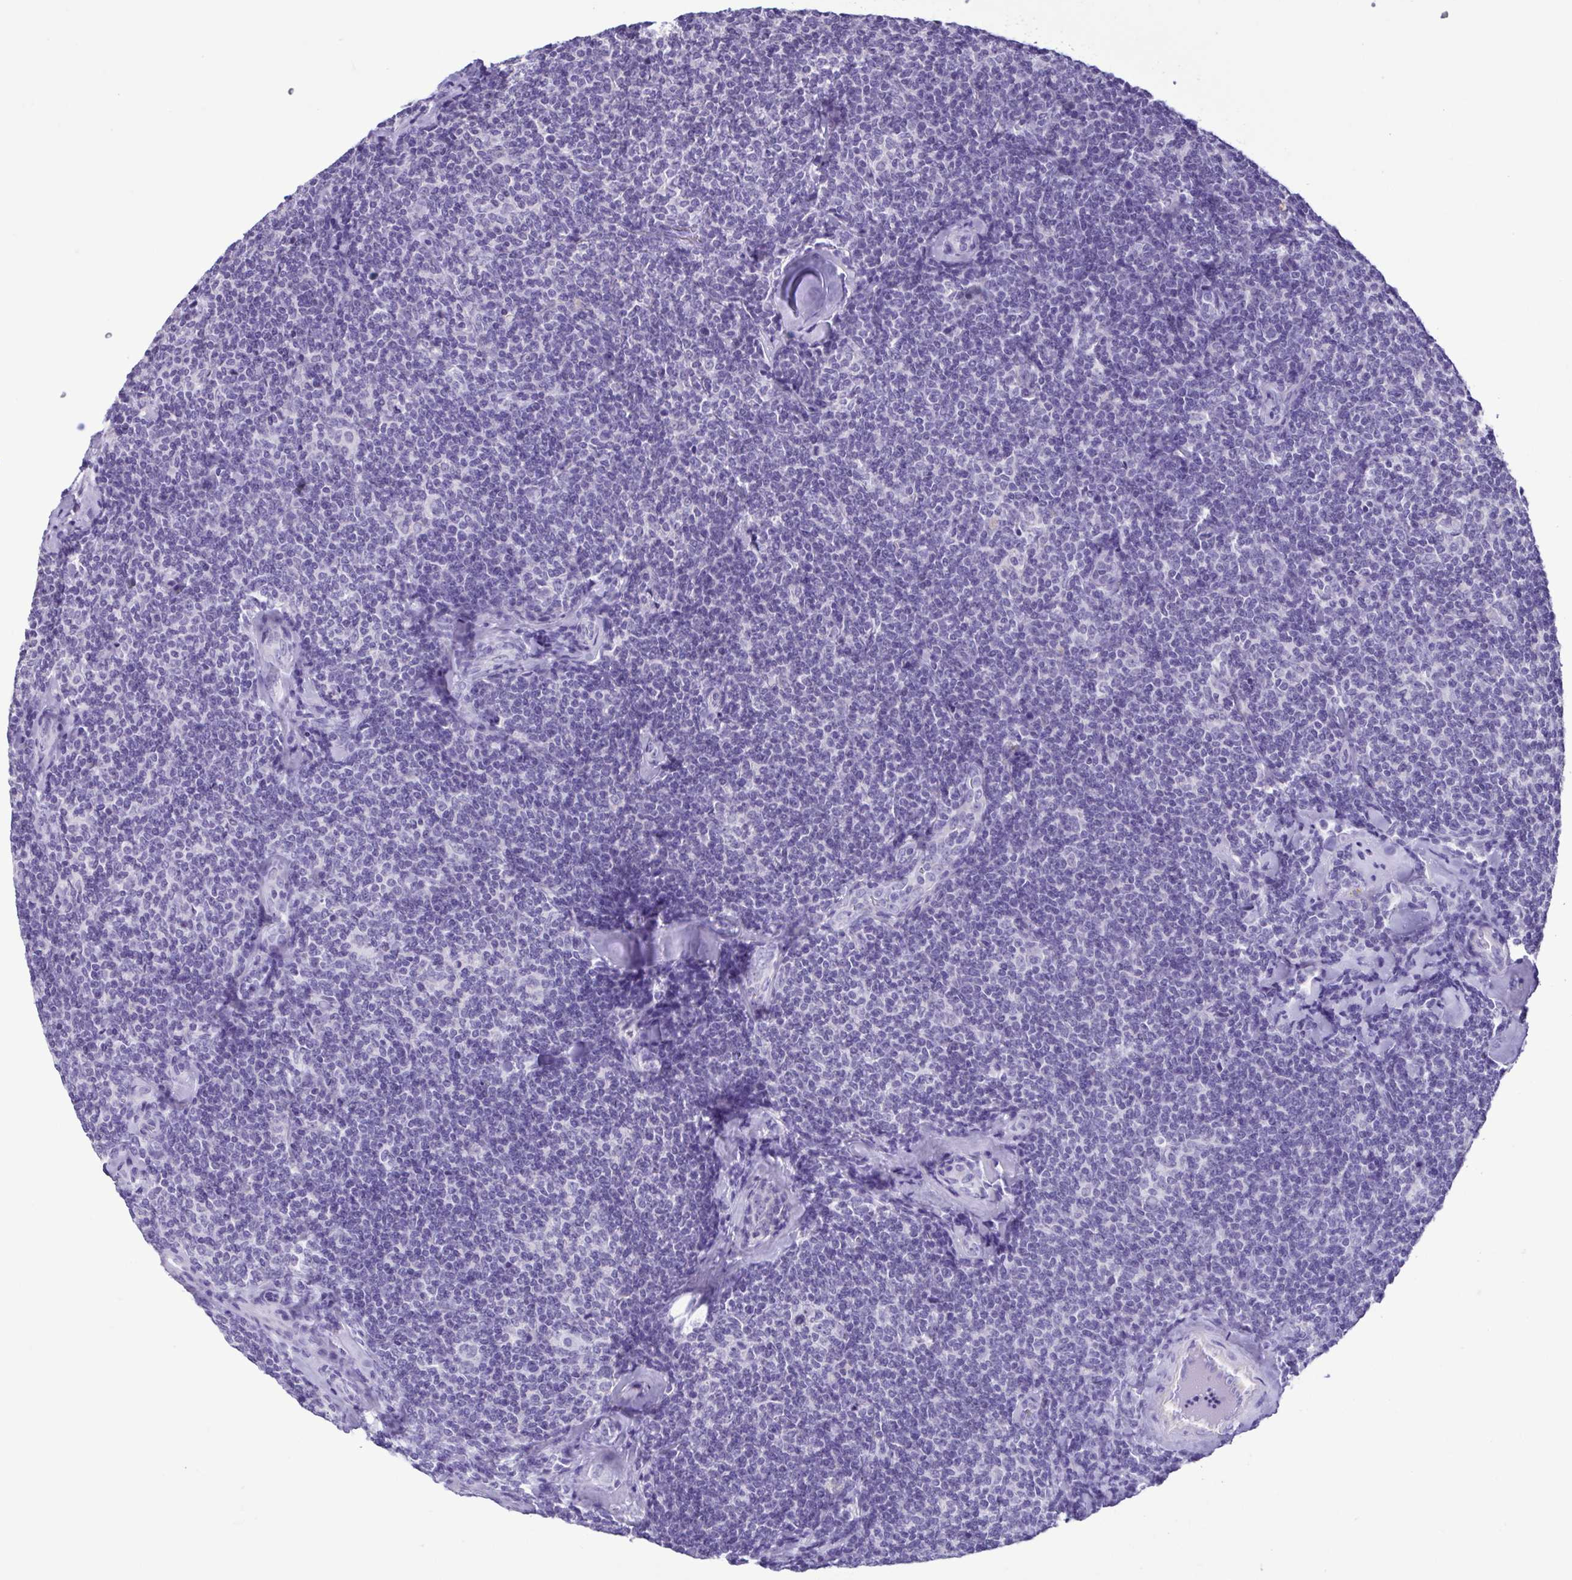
{"staining": {"intensity": "negative", "quantity": "none", "location": "none"}, "tissue": "lymphoma", "cell_type": "Tumor cells", "image_type": "cancer", "snomed": [{"axis": "morphology", "description": "Malignant lymphoma, non-Hodgkin's type, Low grade"}, {"axis": "topography", "description": "Lymph node"}], "caption": "There is no significant positivity in tumor cells of malignant lymphoma, non-Hodgkin's type (low-grade).", "gene": "CBY2", "patient": {"sex": "female", "age": 56}}